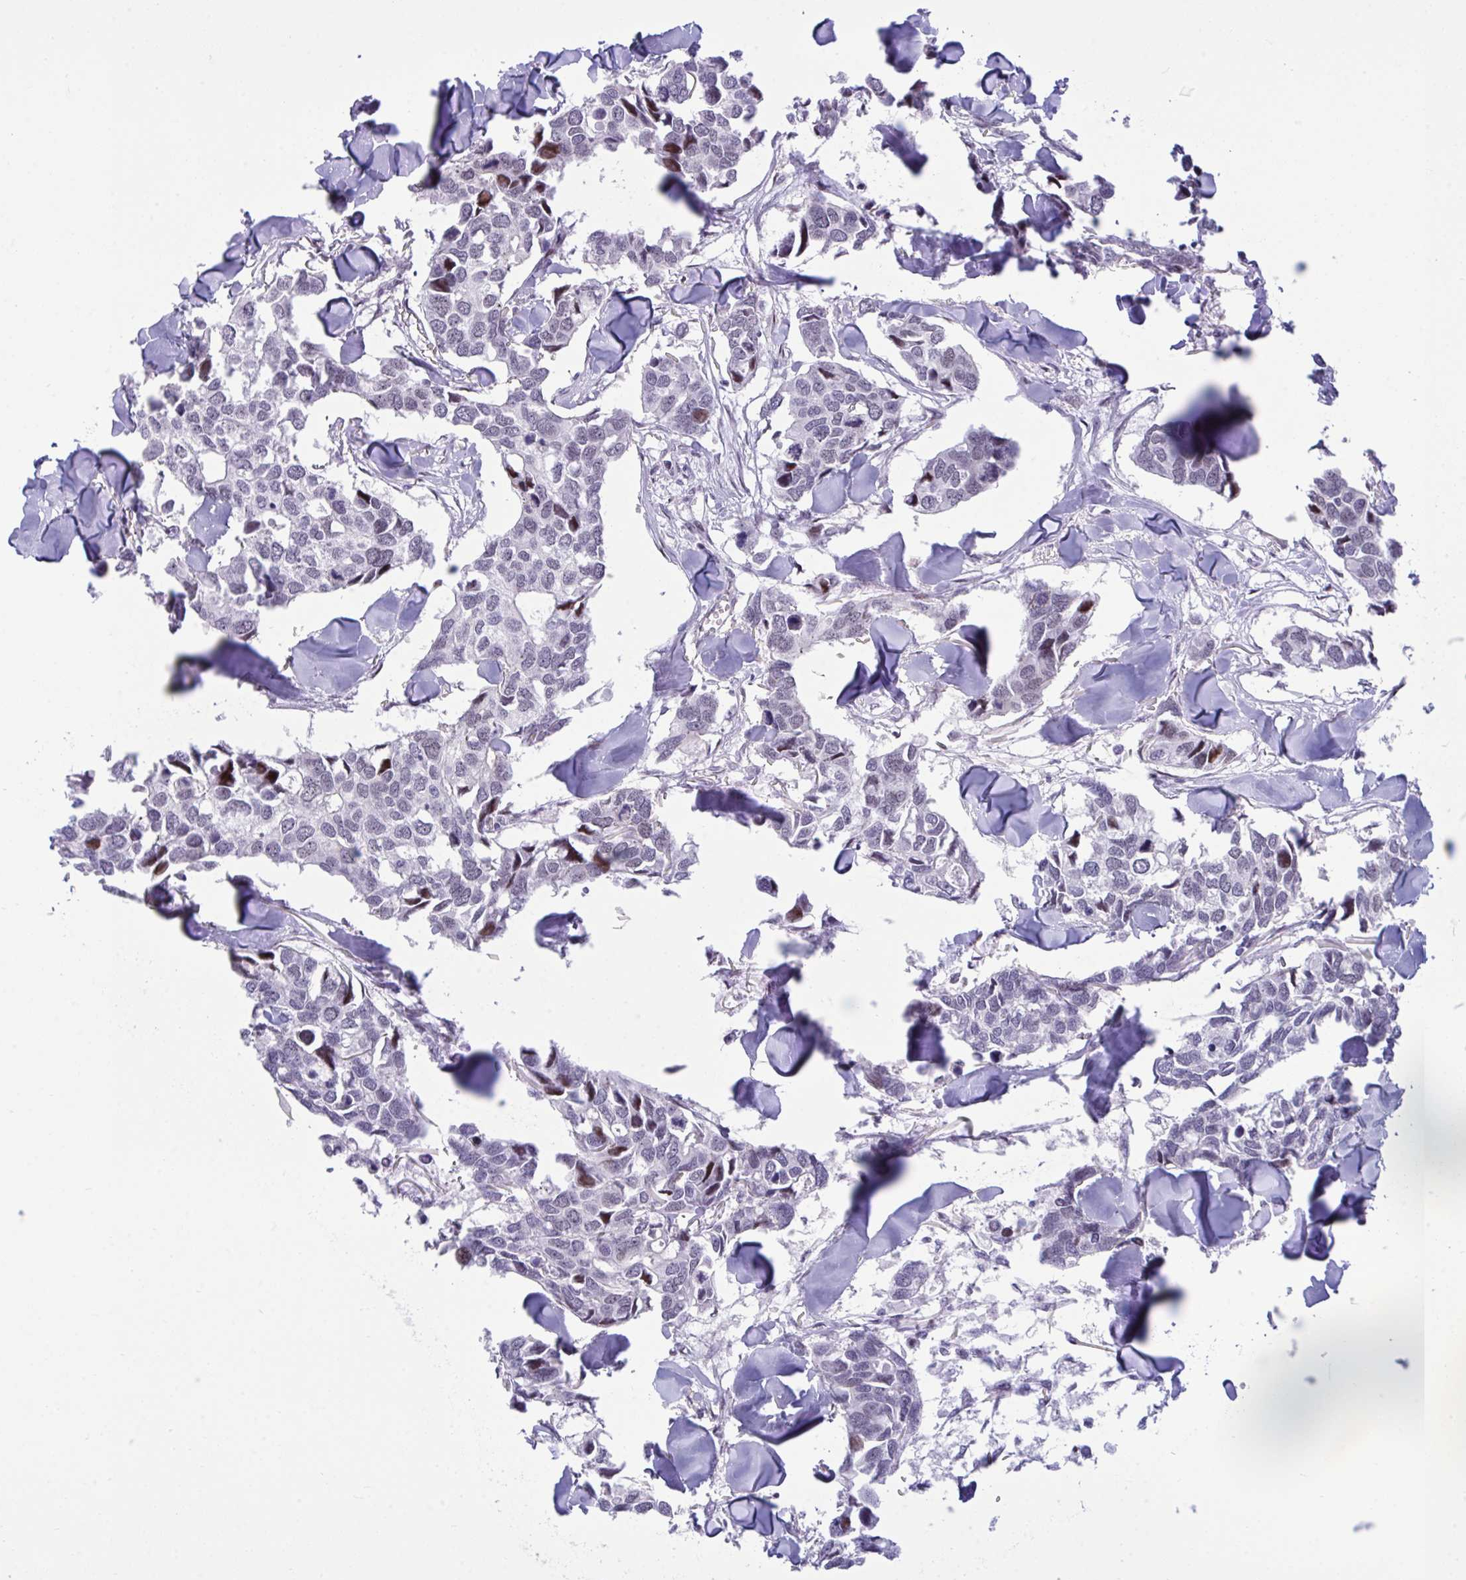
{"staining": {"intensity": "negative", "quantity": "none", "location": "none"}, "tissue": "breast cancer", "cell_type": "Tumor cells", "image_type": "cancer", "snomed": [{"axis": "morphology", "description": "Duct carcinoma"}, {"axis": "topography", "description": "Breast"}], "caption": "DAB immunohistochemical staining of human invasive ductal carcinoma (breast) reveals no significant positivity in tumor cells.", "gene": "ZFHX3", "patient": {"sex": "female", "age": 83}}